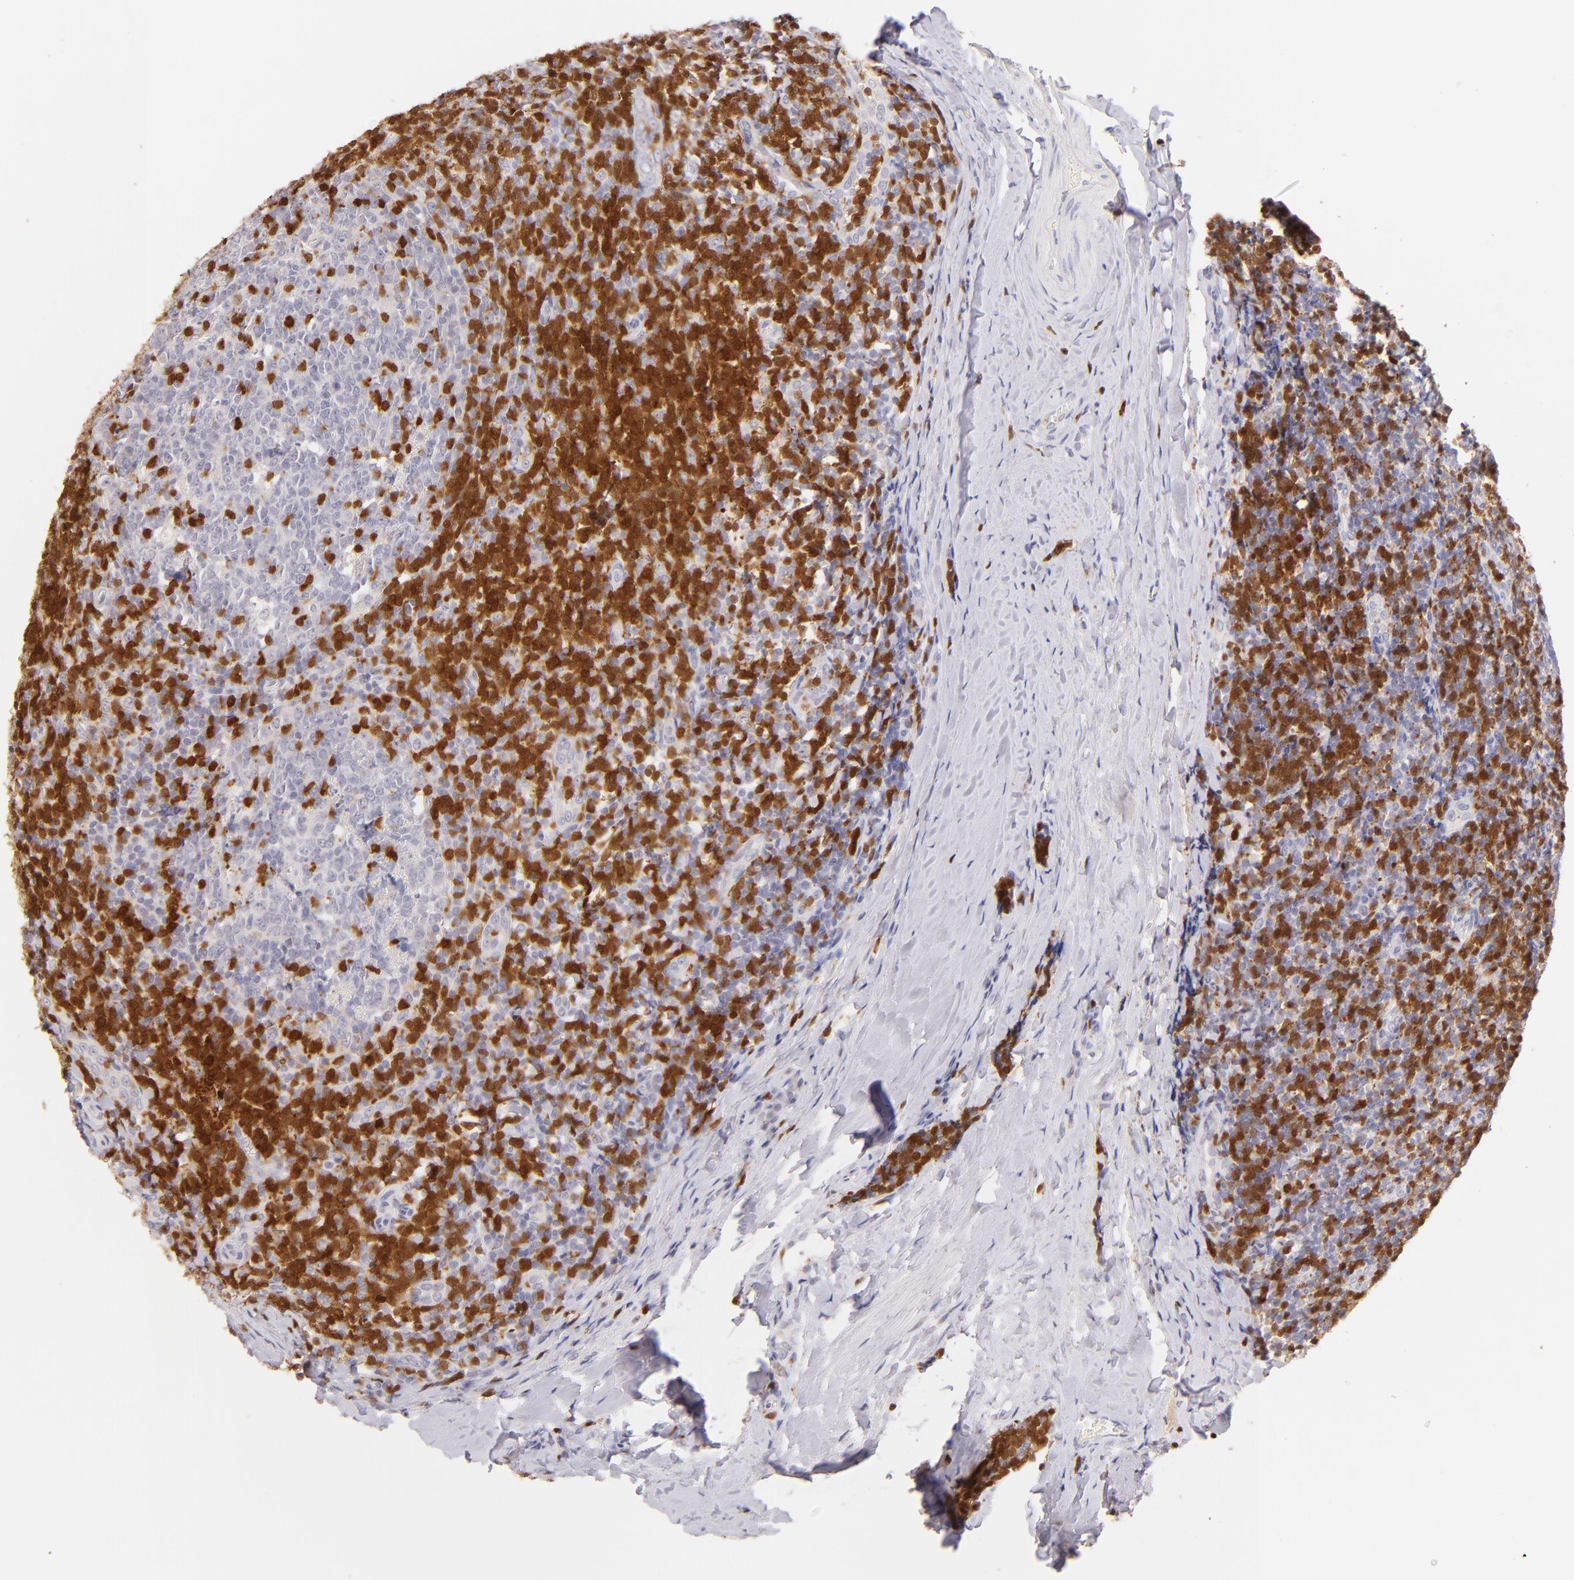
{"staining": {"intensity": "negative", "quantity": "none", "location": "none"}, "tissue": "tonsil", "cell_type": "Germinal center cells", "image_type": "normal", "snomed": [{"axis": "morphology", "description": "Normal tissue, NOS"}, {"axis": "topography", "description": "Tonsil"}], "caption": "IHC of unremarkable tonsil demonstrates no positivity in germinal center cells. Brightfield microscopy of immunohistochemistry (IHC) stained with DAB (brown) and hematoxylin (blue), captured at high magnification.", "gene": "ZAP70", "patient": {"sex": "male", "age": 31}}